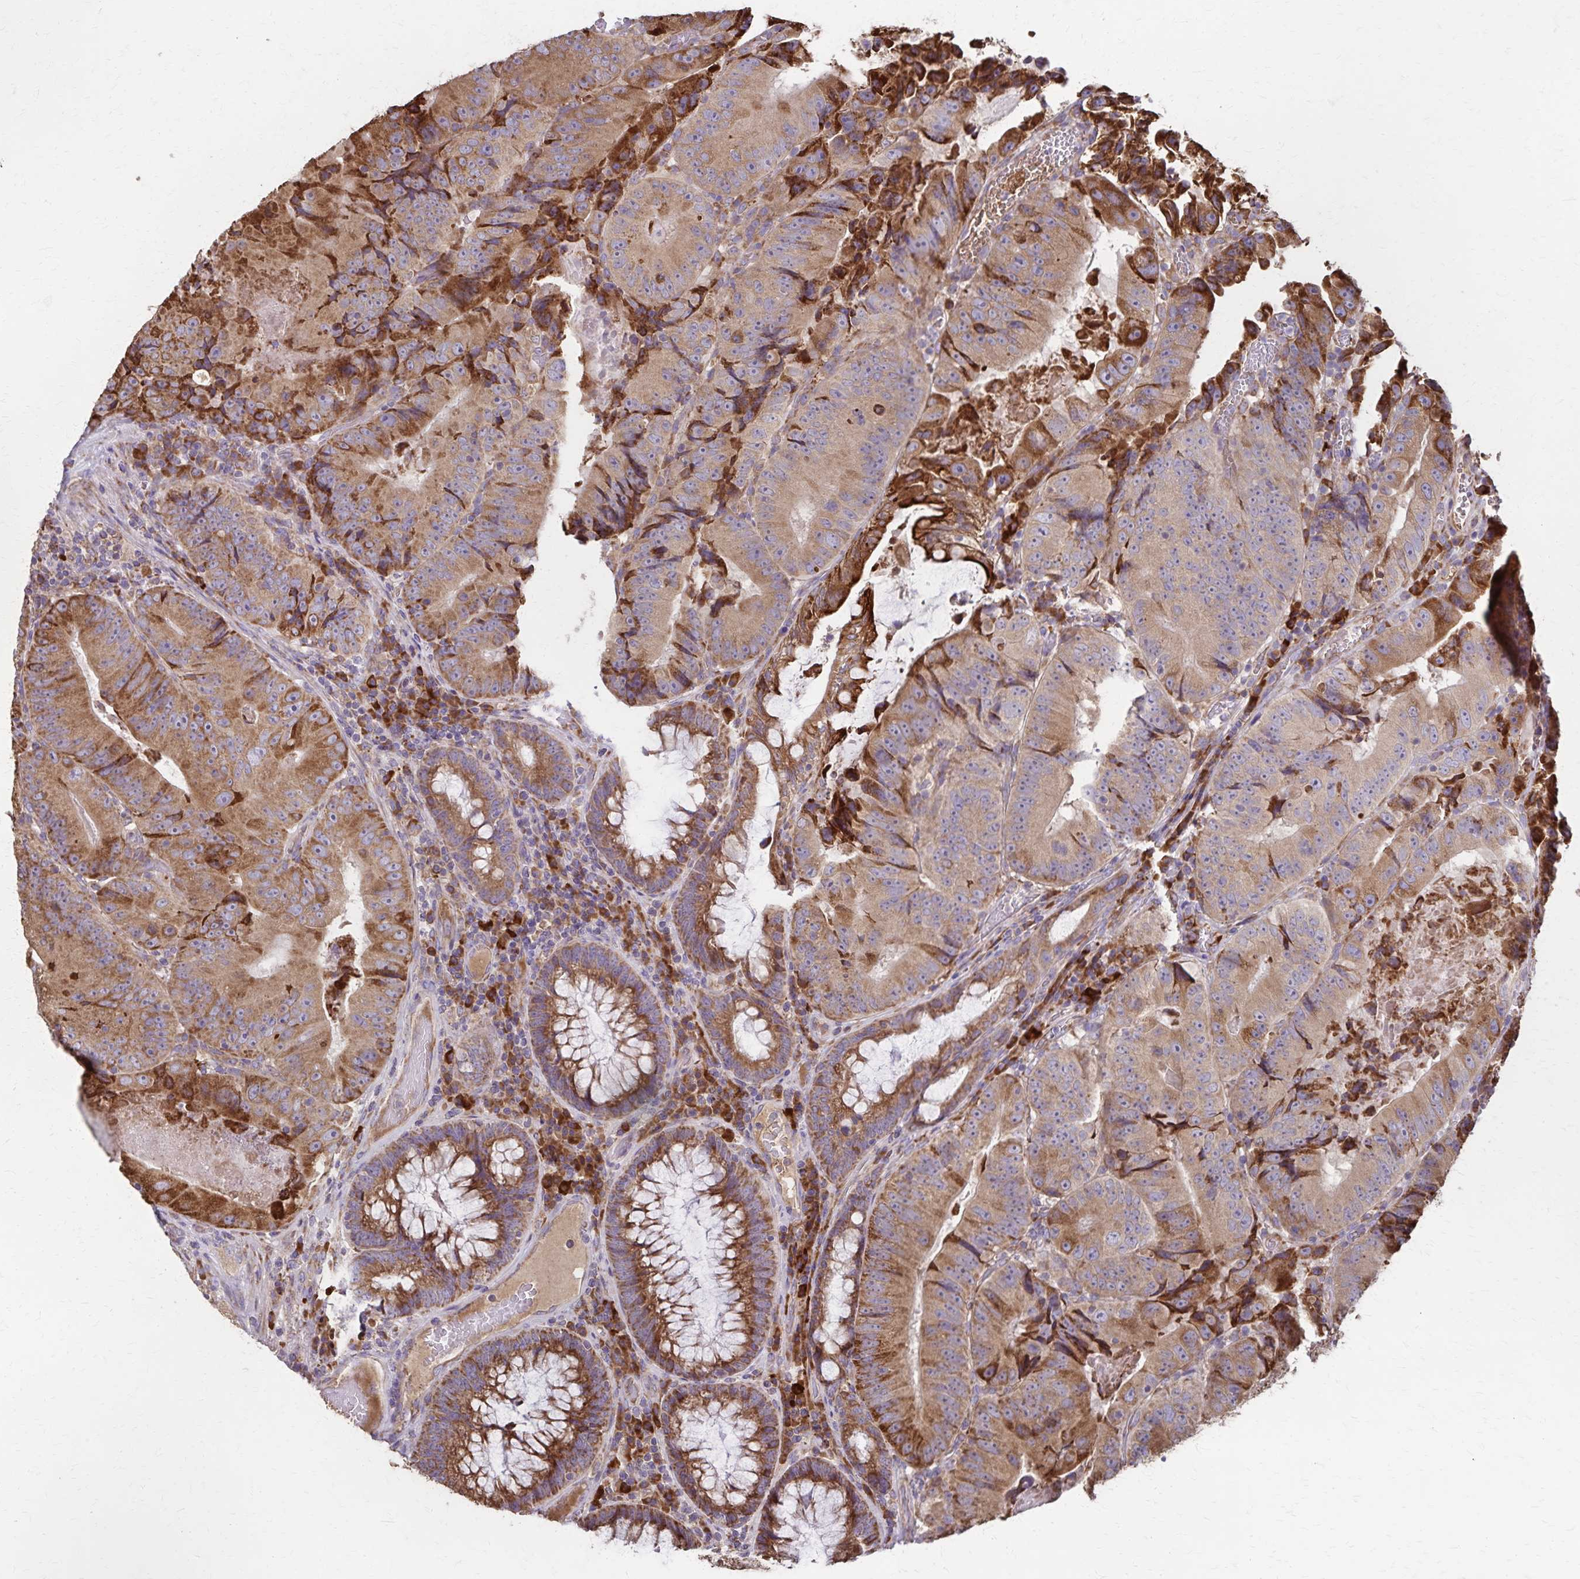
{"staining": {"intensity": "strong", "quantity": ">75%", "location": "cytoplasmic/membranous"}, "tissue": "colorectal cancer", "cell_type": "Tumor cells", "image_type": "cancer", "snomed": [{"axis": "morphology", "description": "Adenocarcinoma, NOS"}, {"axis": "topography", "description": "Colon"}], "caption": "Colorectal adenocarcinoma stained with immunohistochemistry shows strong cytoplasmic/membranous expression in about >75% of tumor cells.", "gene": "RNF10", "patient": {"sex": "female", "age": 86}}